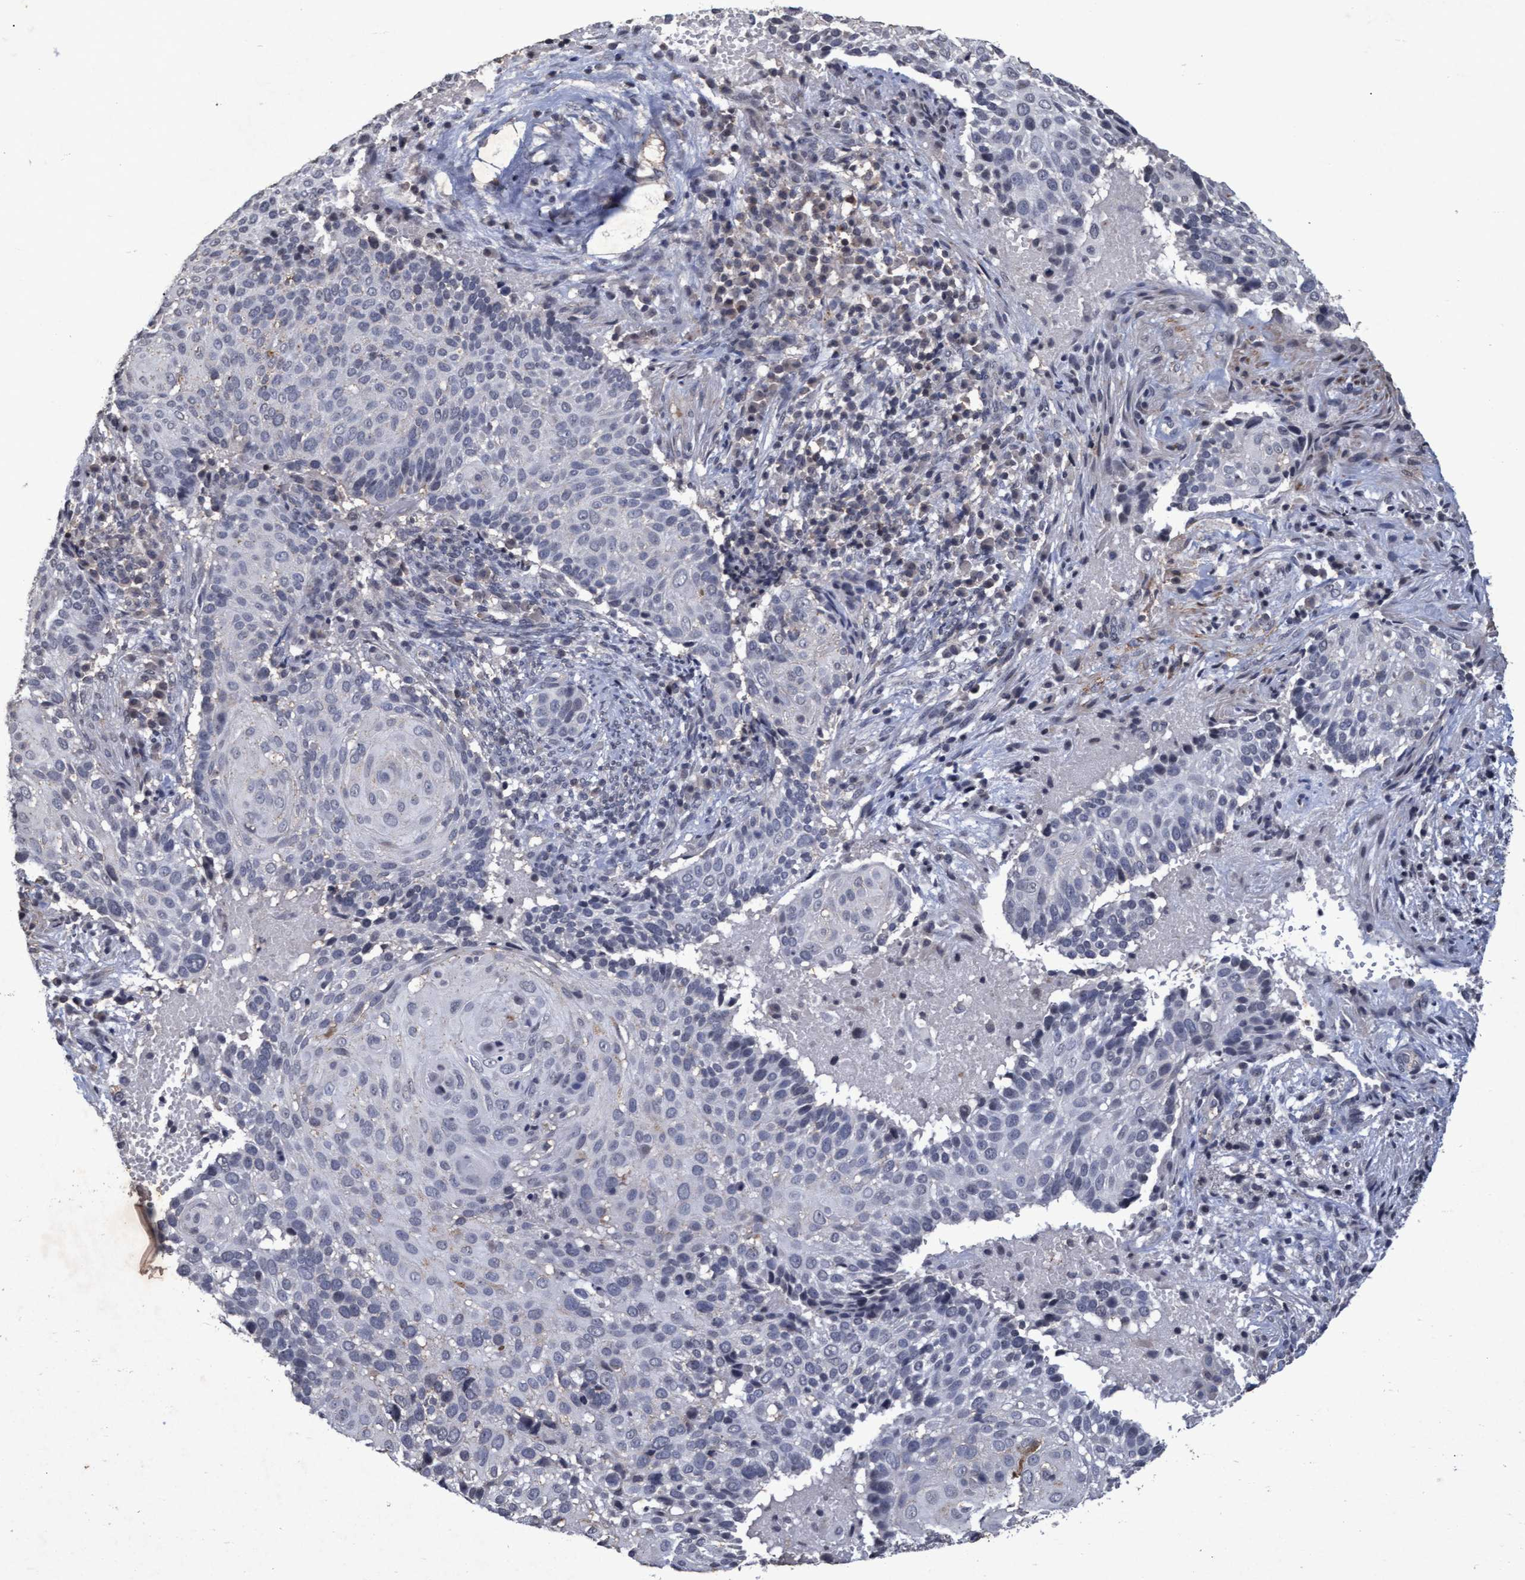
{"staining": {"intensity": "negative", "quantity": "none", "location": "none"}, "tissue": "cervical cancer", "cell_type": "Tumor cells", "image_type": "cancer", "snomed": [{"axis": "morphology", "description": "Squamous cell carcinoma, NOS"}, {"axis": "topography", "description": "Cervix"}], "caption": "IHC photomicrograph of squamous cell carcinoma (cervical) stained for a protein (brown), which reveals no expression in tumor cells.", "gene": "GALC", "patient": {"sex": "female", "age": 74}}